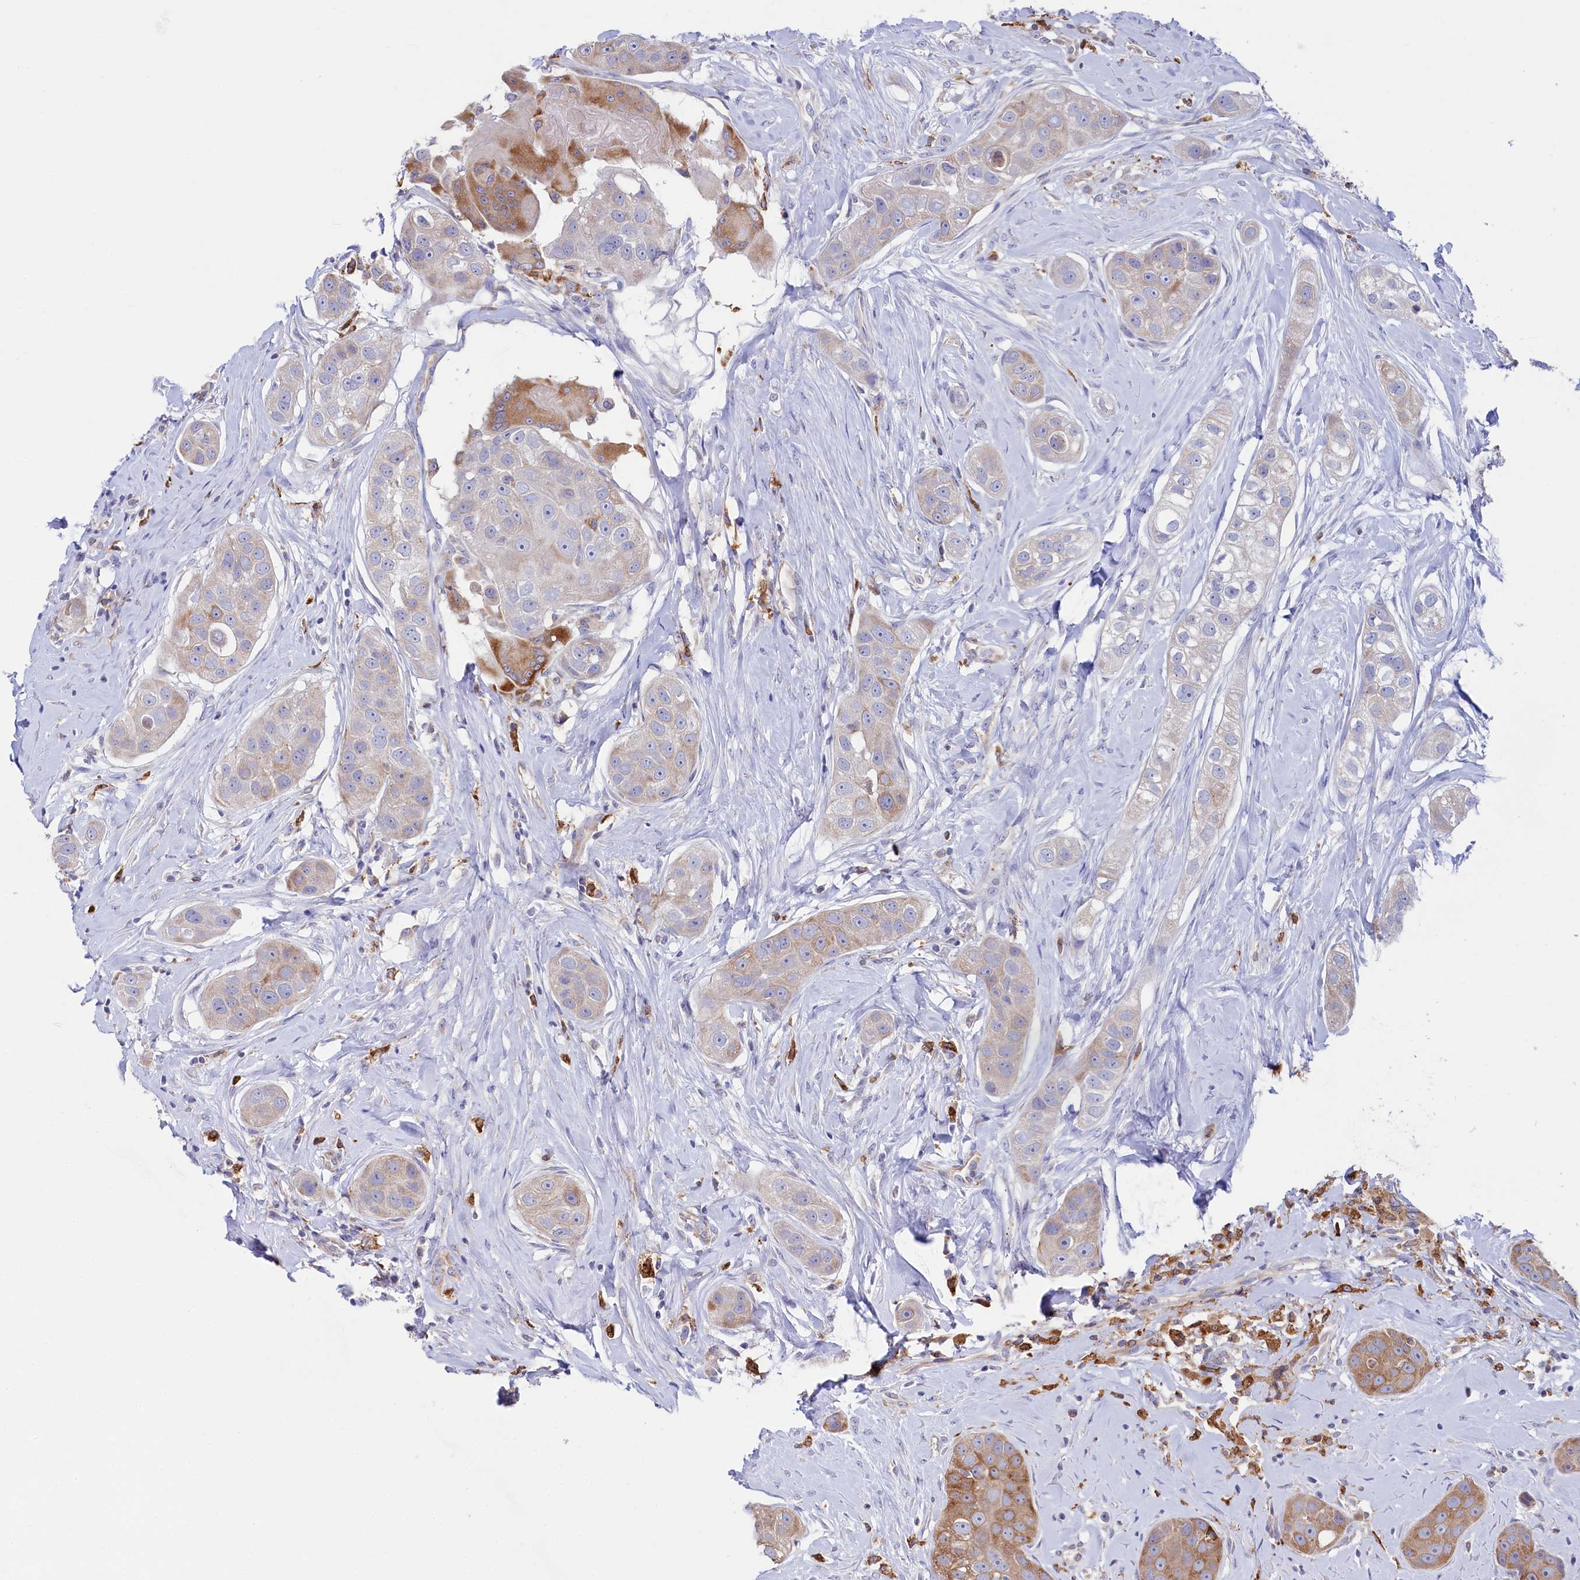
{"staining": {"intensity": "moderate", "quantity": "<25%", "location": "cytoplasmic/membranous"}, "tissue": "head and neck cancer", "cell_type": "Tumor cells", "image_type": "cancer", "snomed": [{"axis": "morphology", "description": "Normal tissue, NOS"}, {"axis": "morphology", "description": "Squamous cell carcinoma, NOS"}, {"axis": "topography", "description": "Skeletal muscle"}, {"axis": "topography", "description": "Head-Neck"}], "caption": "A micrograph showing moderate cytoplasmic/membranous expression in about <25% of tumor cells in head and neck cancer (squamous cell carcinoma), as visualized by brown immunohistochemical staining.", "gene": "CHID1", "patient": {"sex": "male", "age": 51}}